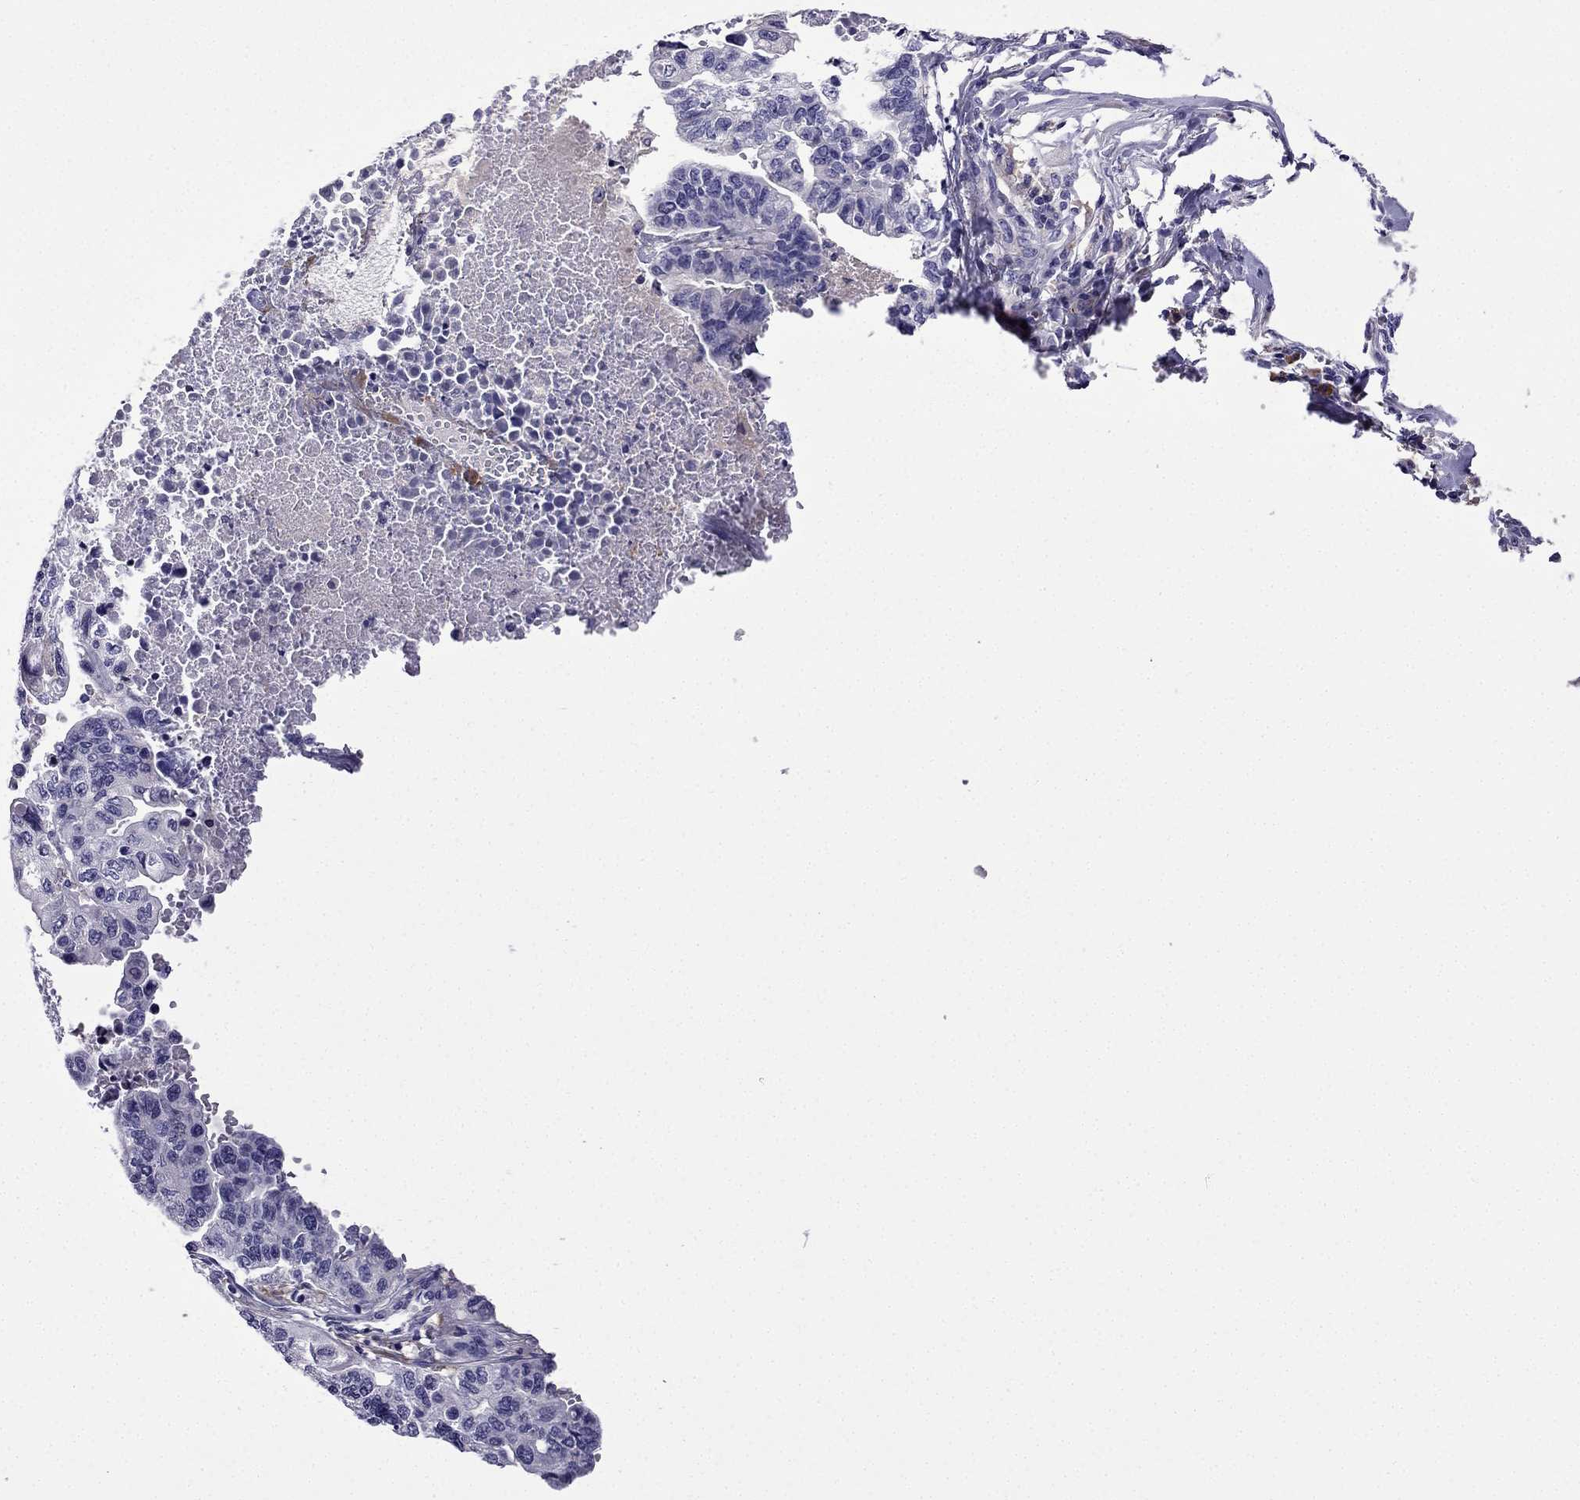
{"staining": {"intensity": "negative", "quantity": "none", "location": "none"}, "tissue": "stomach cancer", "cell_type": "Tumor cells", "image_type": "cancer", "snomed": [{"axis": "morphology", "description": "Adenocarcinoma, NOS"}, {"axis": "topography", "description": "Stomach, upper"}], "caption": "This is an immunohistochemistry (IHC) photomicrograph of stomach cancer (adenocarcinoma). There is no expression in tumor cells.", "gene": "TSSK4", "patient": {"sex": "female", "age": 67}}